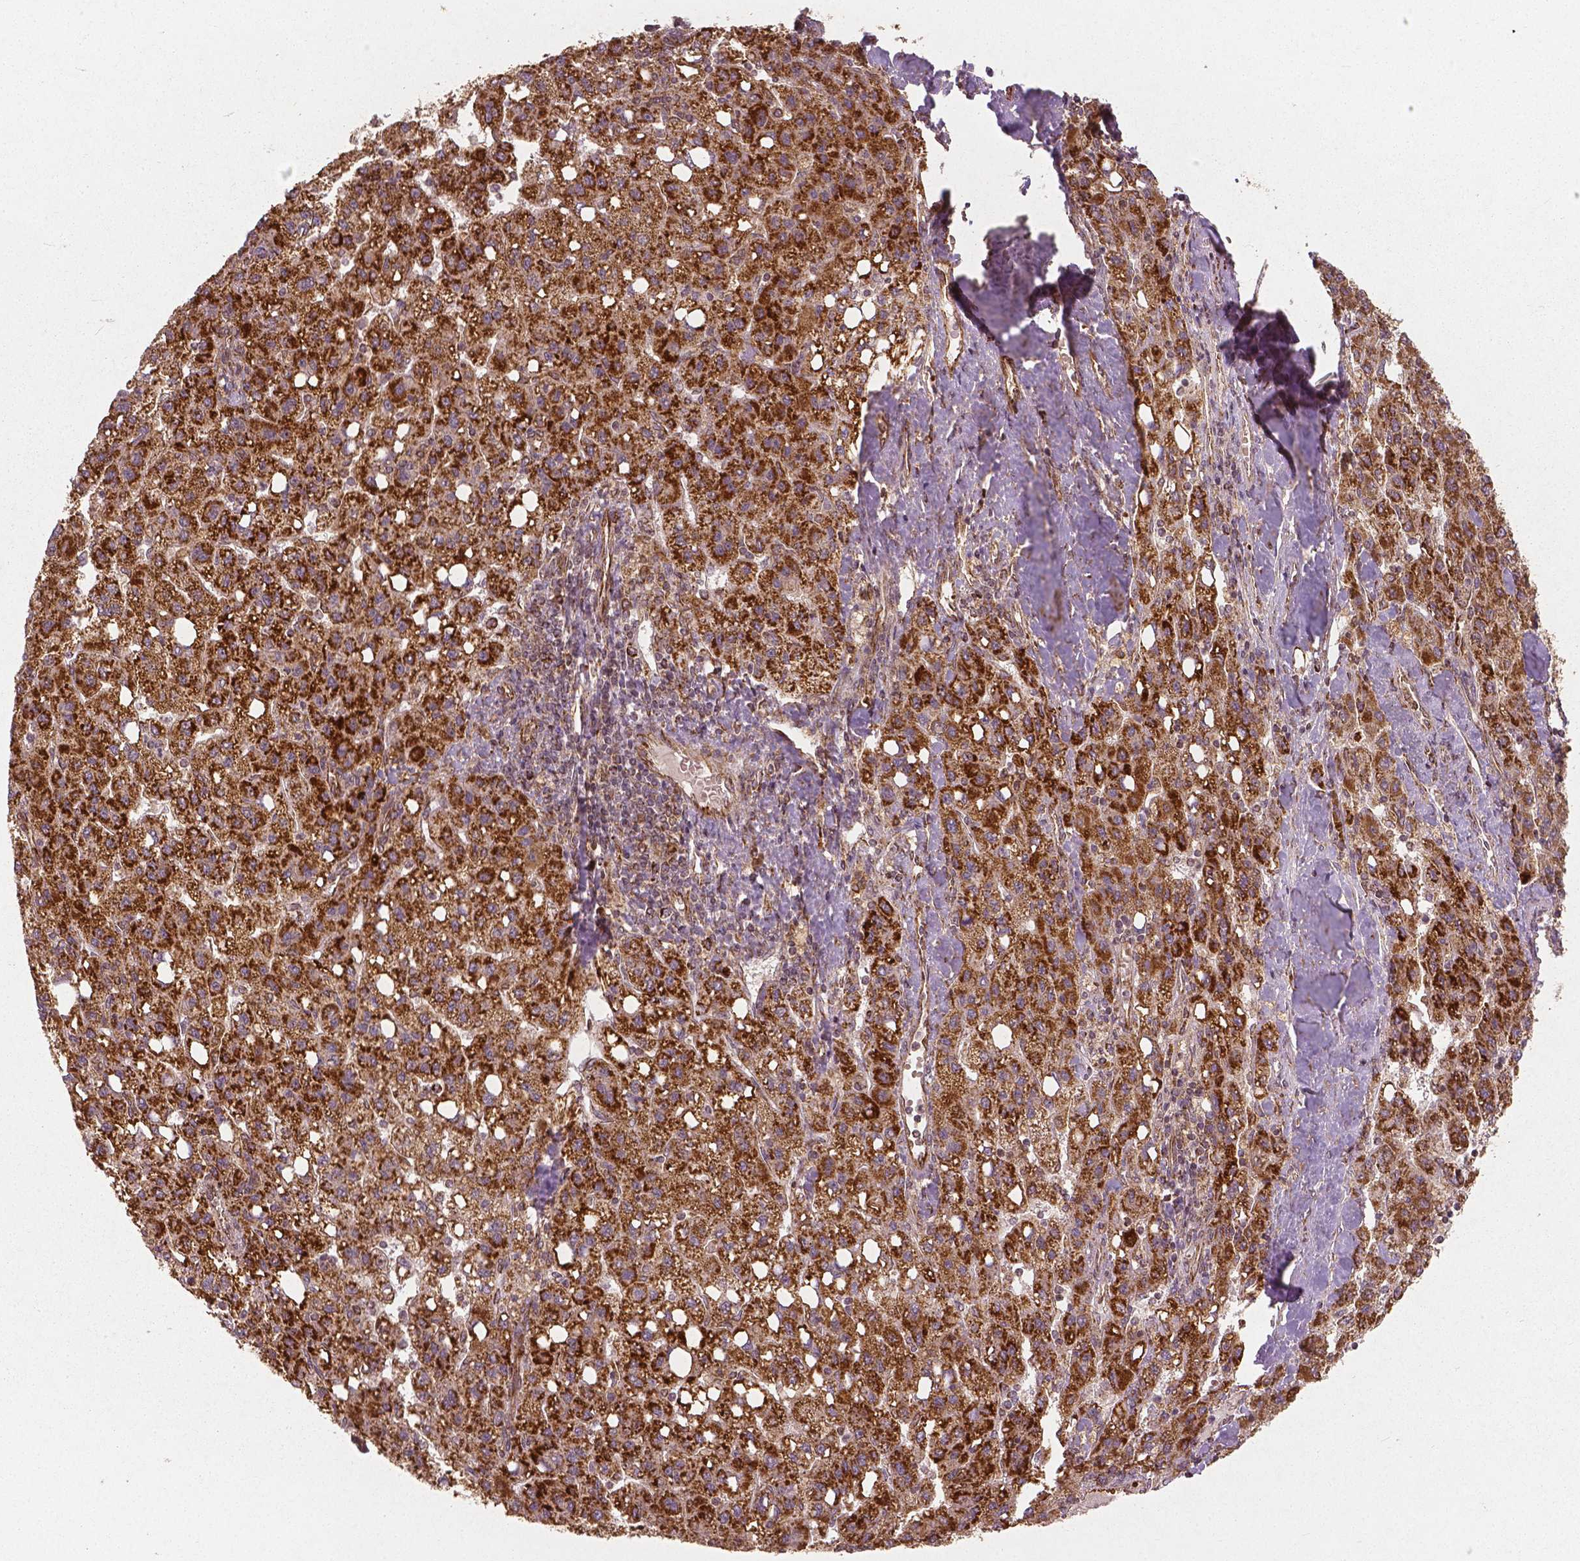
{"staining": {"intensity": "strong", "quantity": ">75%", "location": "cytoplasmic/membranous"}, "tissue": "liver cancer", "cell_type": "Tumor cells", "image_type": "cancer", "snomed": [{"axis": "morphology", "description": "Carcinoma, Hepatocellular, NOS"}, {"axis": "topography", "description": "Liver"}], "caption": "Protein expression analysis of human liver cancer (hepatocellular carcinoma) reveals strong cytoplasmic/membranous positivity in approximately >75% of tumor cells. The protein of interest is shown in brown color, while the nuclei are stained blue.", "gene": "PGAM5", "patient": {"sex": "female", "age": 82}}